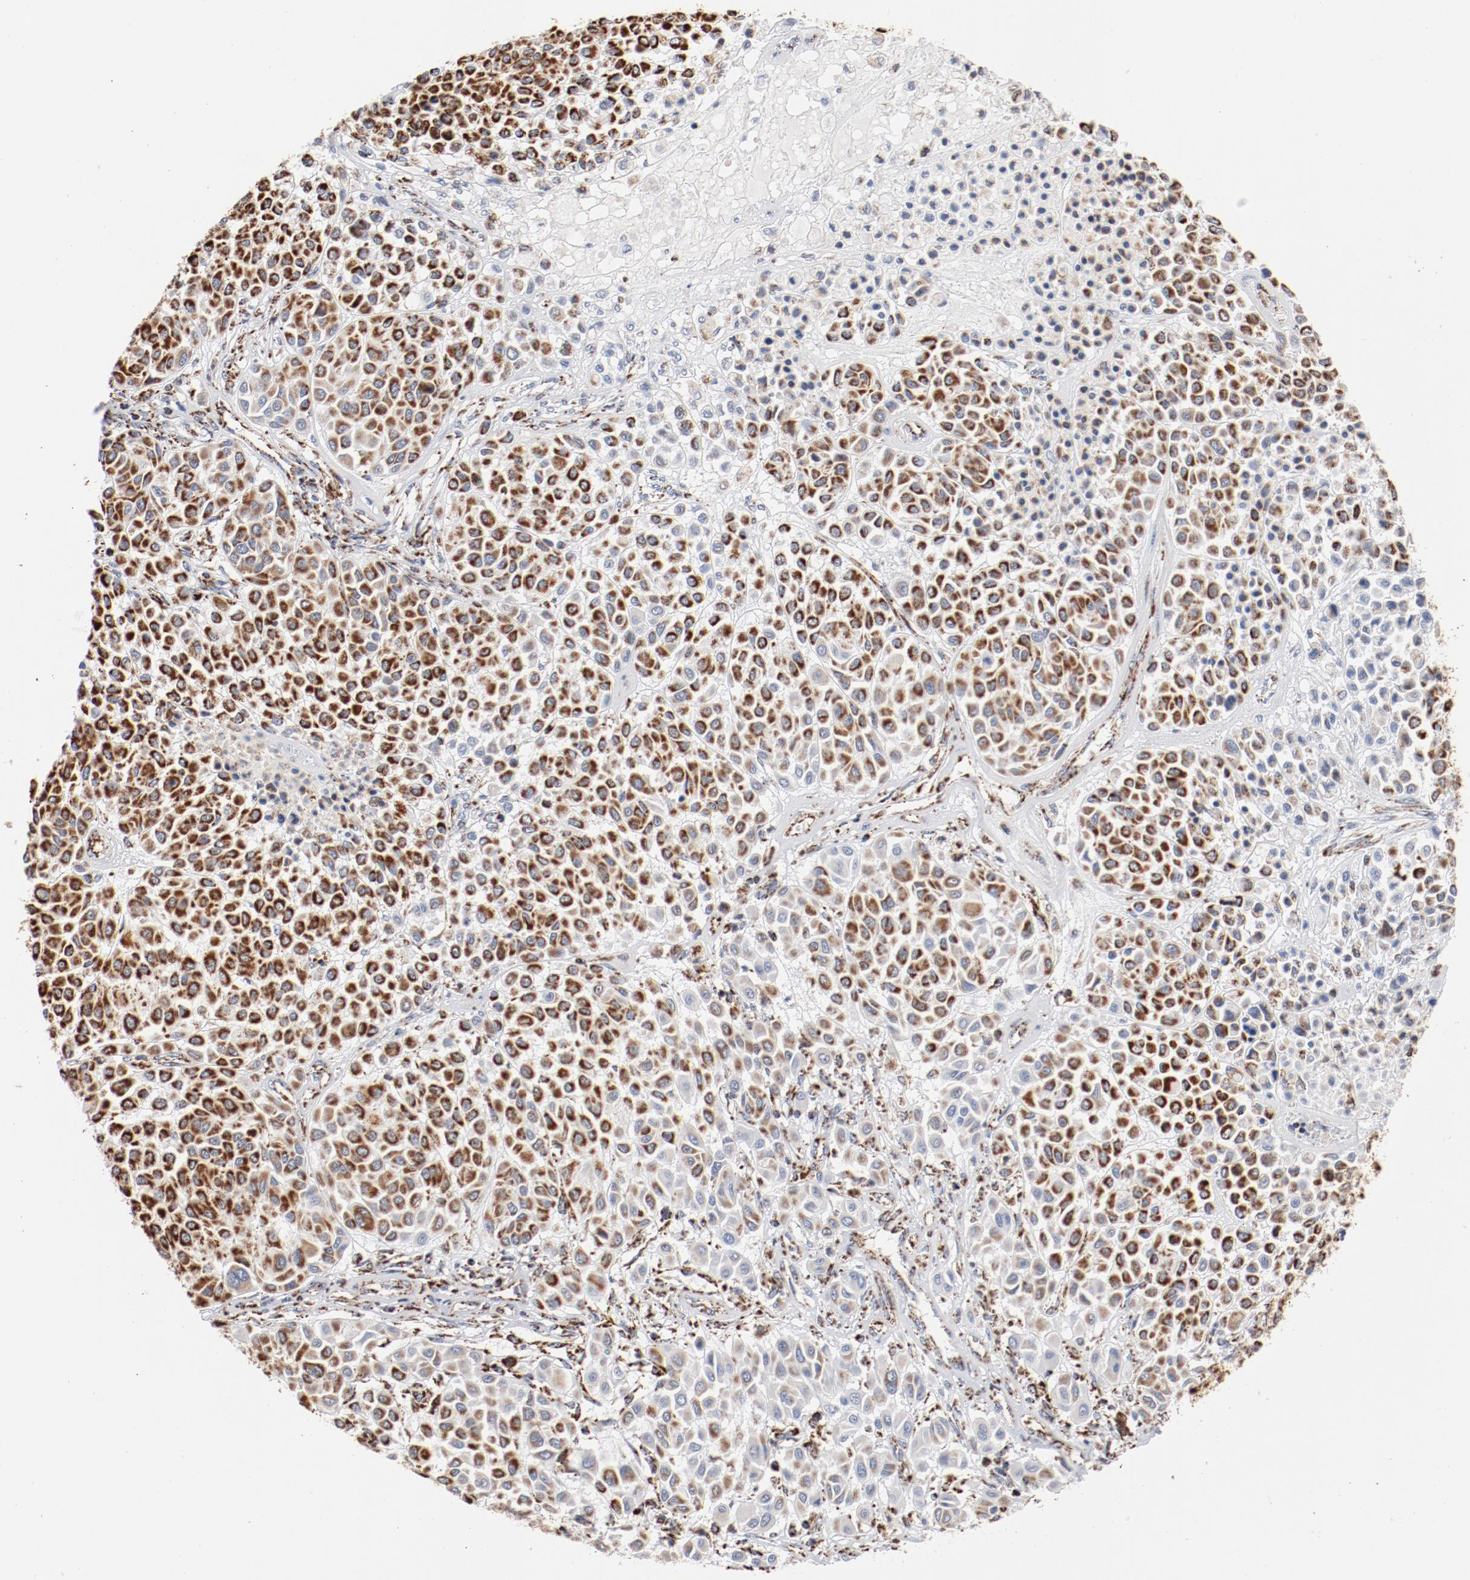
{"staining": {"intensity": "strong", "quantity": ">75%", "location": "cytoplasmic/membranous"}, "tissue": "melanoma", "cell_type": "Tumor cells", "image_type": "cancer", "snomed": [{"axis": "morphology", "description": "Malignant melanoma, Metastatic site"}, {"axis": "topography", "description": "Soft tissue"}], "caption": "A micrograph showing strong cytoplasmic/membranous expression in approximately >75% of tumor cells in malignant melanoma (metastatic site), as visualized by brown immunohistochemical staining.", "gene": "NDUFS4", "patient": {"sex": "male", "age": 41}}